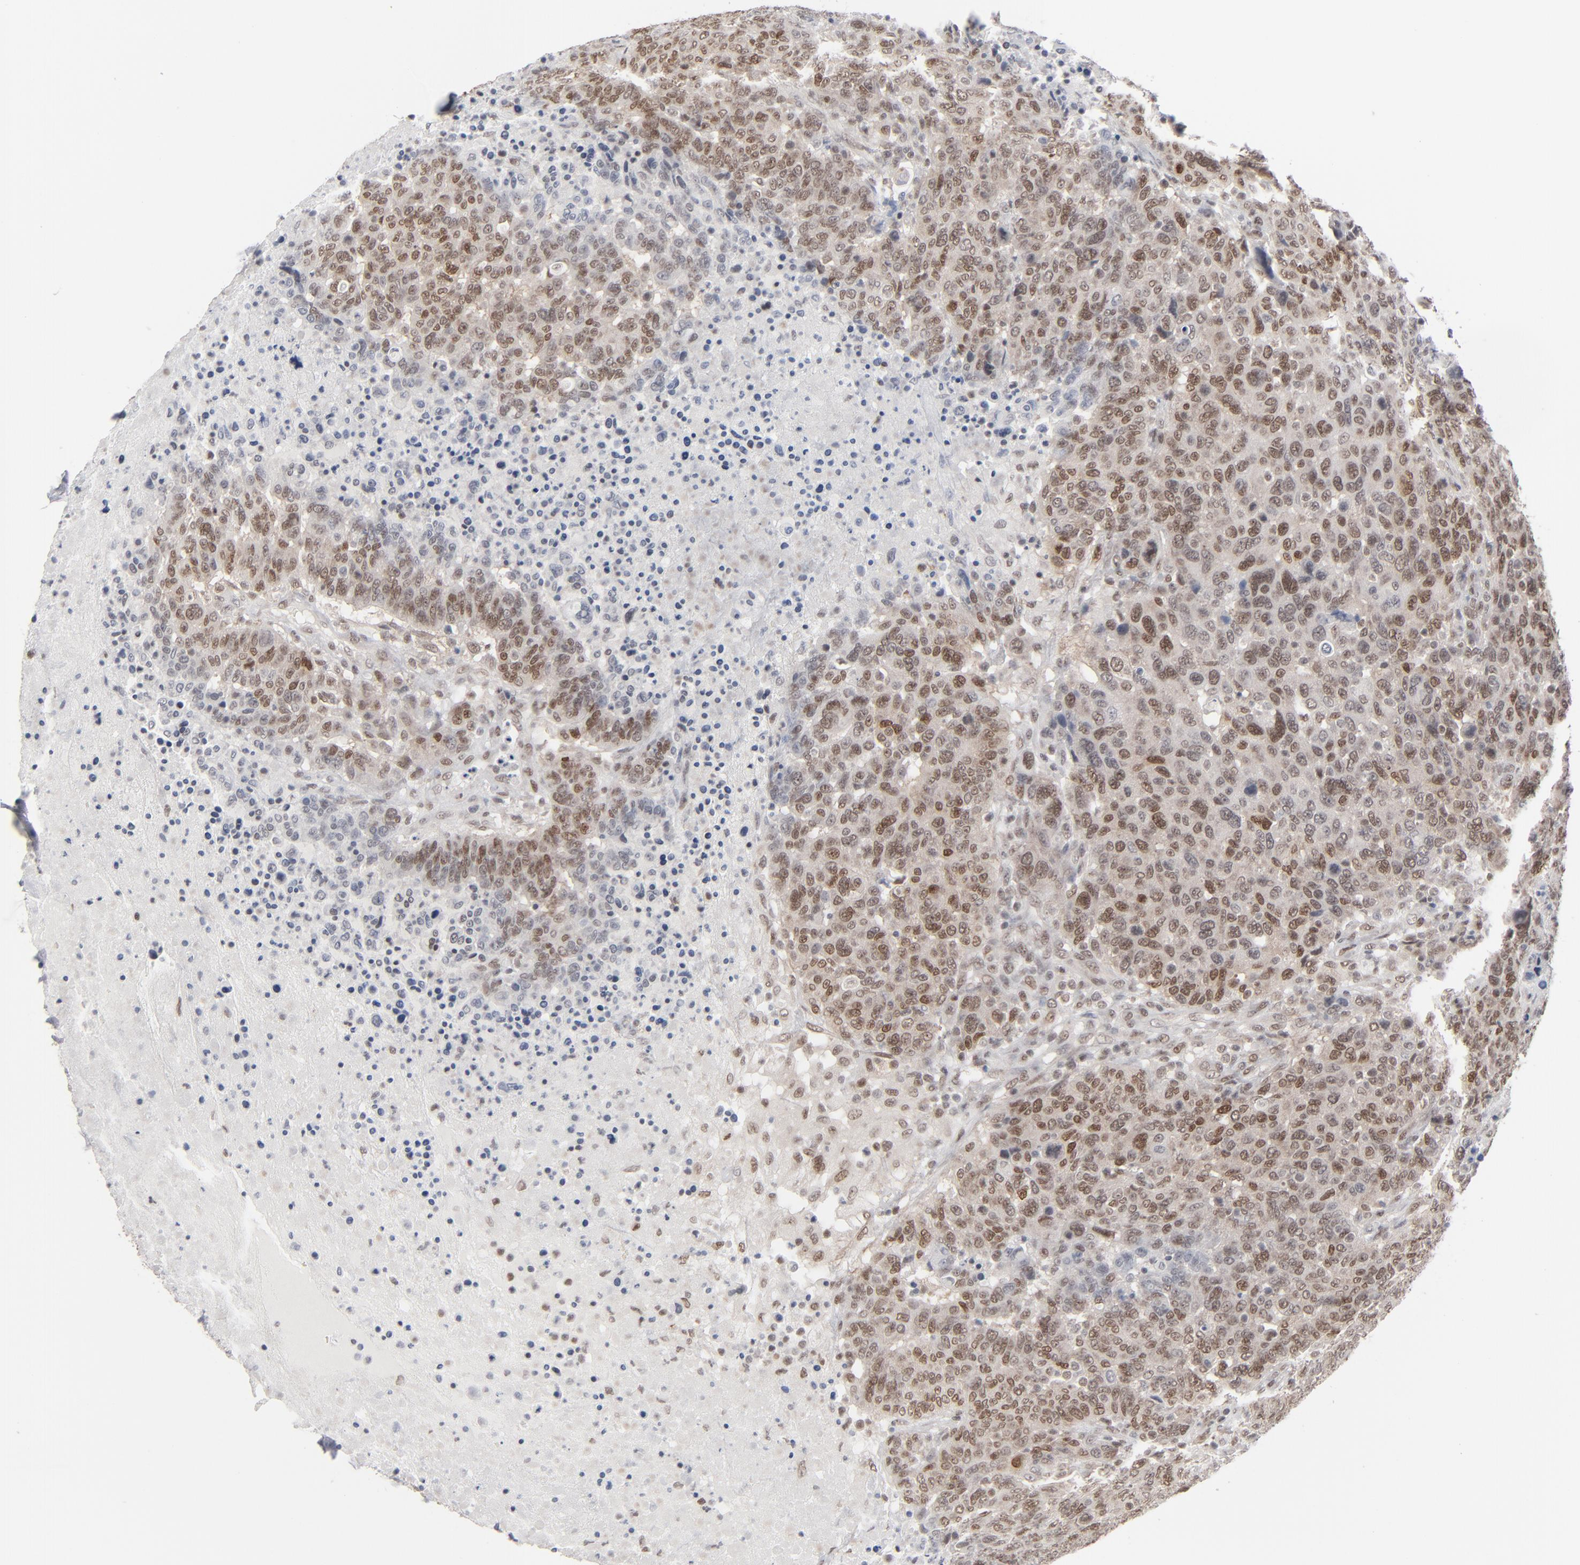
{"staining": {"intensity": "strong", "quantity": ">75%", "location": "cytoplasmic/membranous,nuclear"}, "tissue": "breast cancer", "cell_type": "Tumor cells", "image_type": "cancer", "snomed": [{"axis": "morphology", "description": "Duct carcinoma"}, {"axis": "topography", "description": "Breast"}], "caption": "Breast invasive ductal carcinoma stained for a protein displays strong cytoplasmic/membranous and nuclear positivity in tumor cells. (DAB (3,3'-diaminobenzidine) IHC with brightfield microscopy, high magnification).", "gene": "IRF9", "patient": {"sex": "female", "age": 37}}